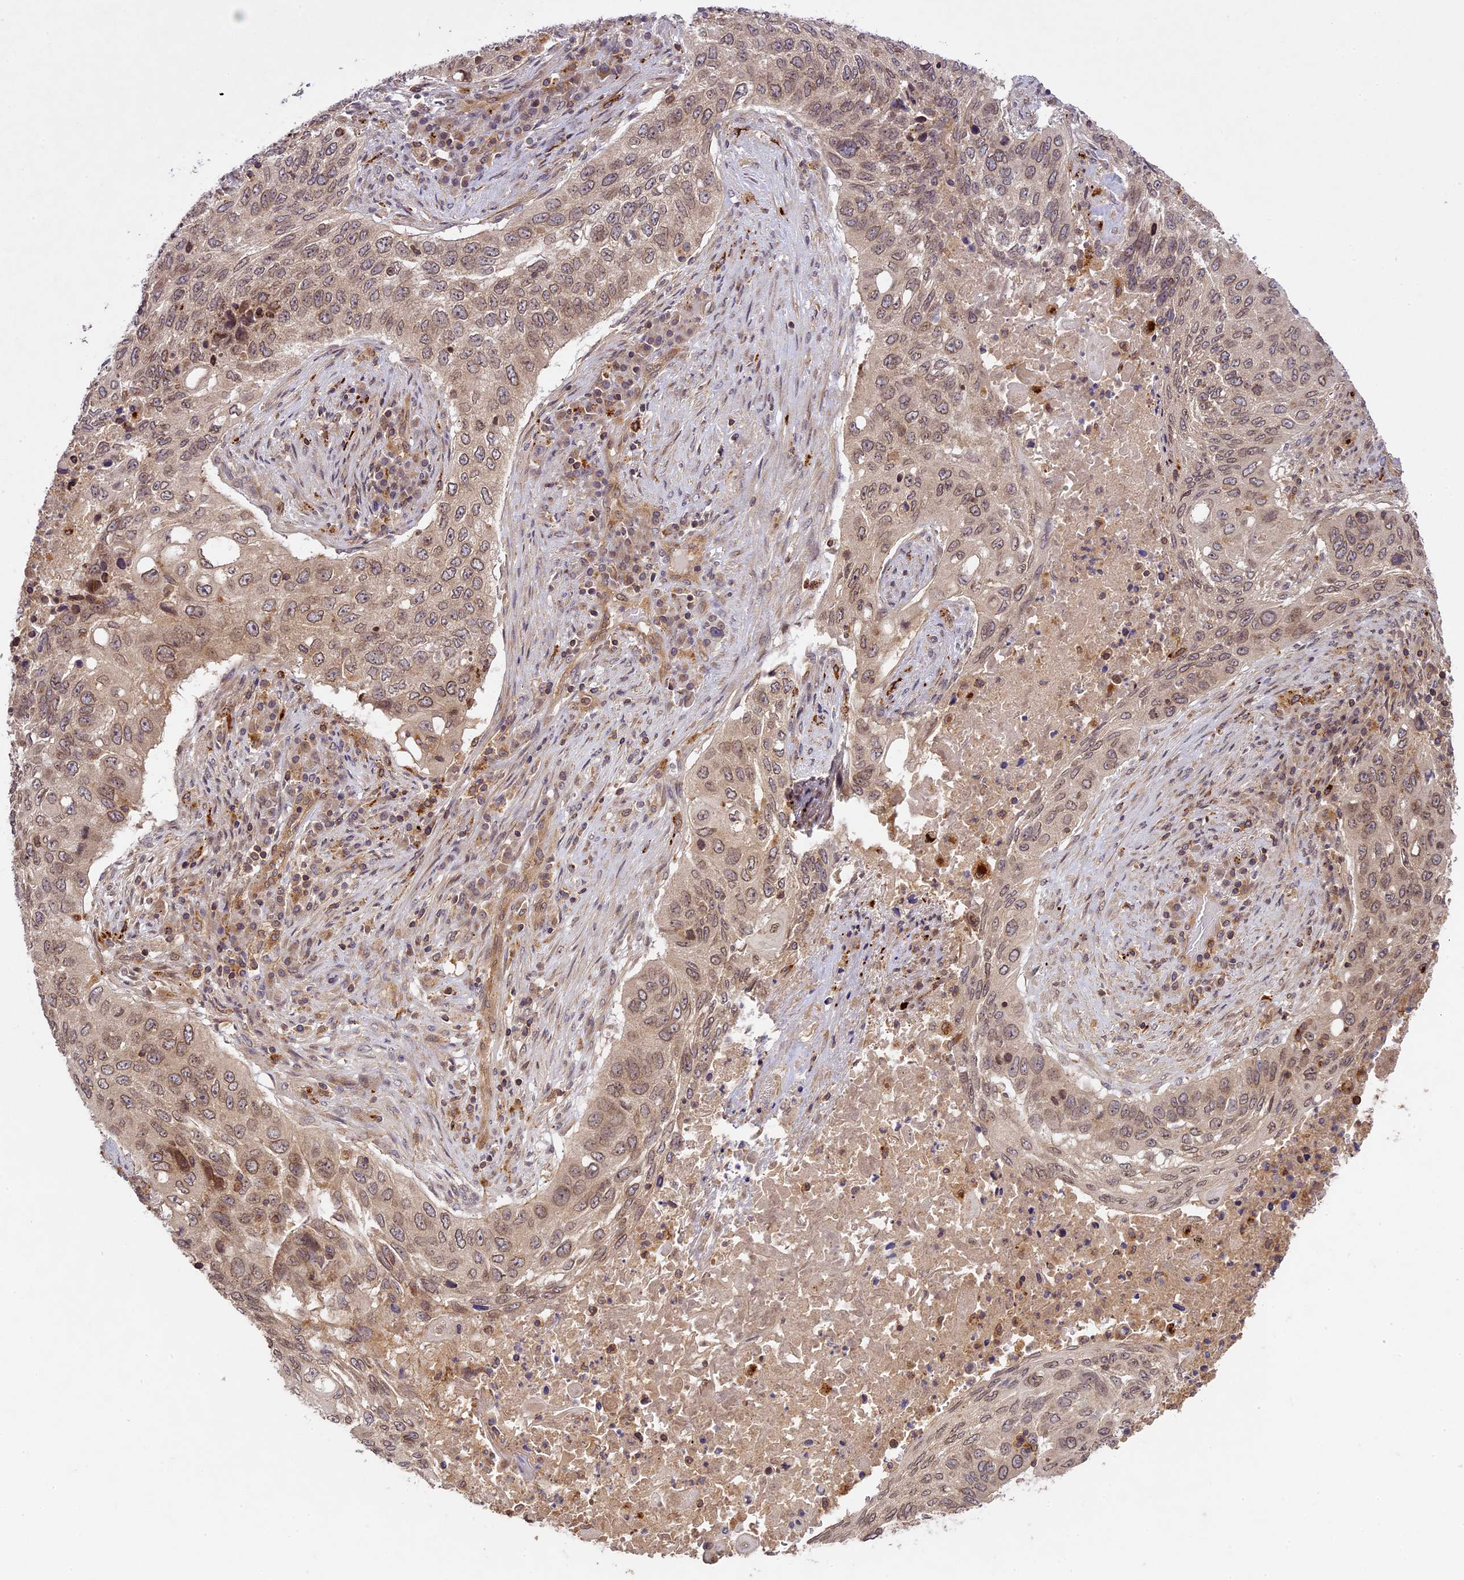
{"staining": {"intensity": "weak", "quantity": ">75%", "location": "cytoplasmic/membranous,nuclear"}, "tissue": "lung cancer", "cell_type": "Tumor cells", "image_type": "cancer", "snomed": [{"axis": "morphology", "description": "Squamous cell carcinoma, NOS"}, {"axis": "topography", "description": "Lung"}], "caption": "IHC (DAB) staining of human lung squamous cell carcinoma demonstrates weak cytoplasmic/membranous and nuclear protein expression in about >75% of tumor cells. The staining is performed using DAB brown chromogen to label protein expression. The nuclei are counter-stained blue using hematoxylin.", "gene": "DGKH", "patient": {"sex": "female", "age": 63}}